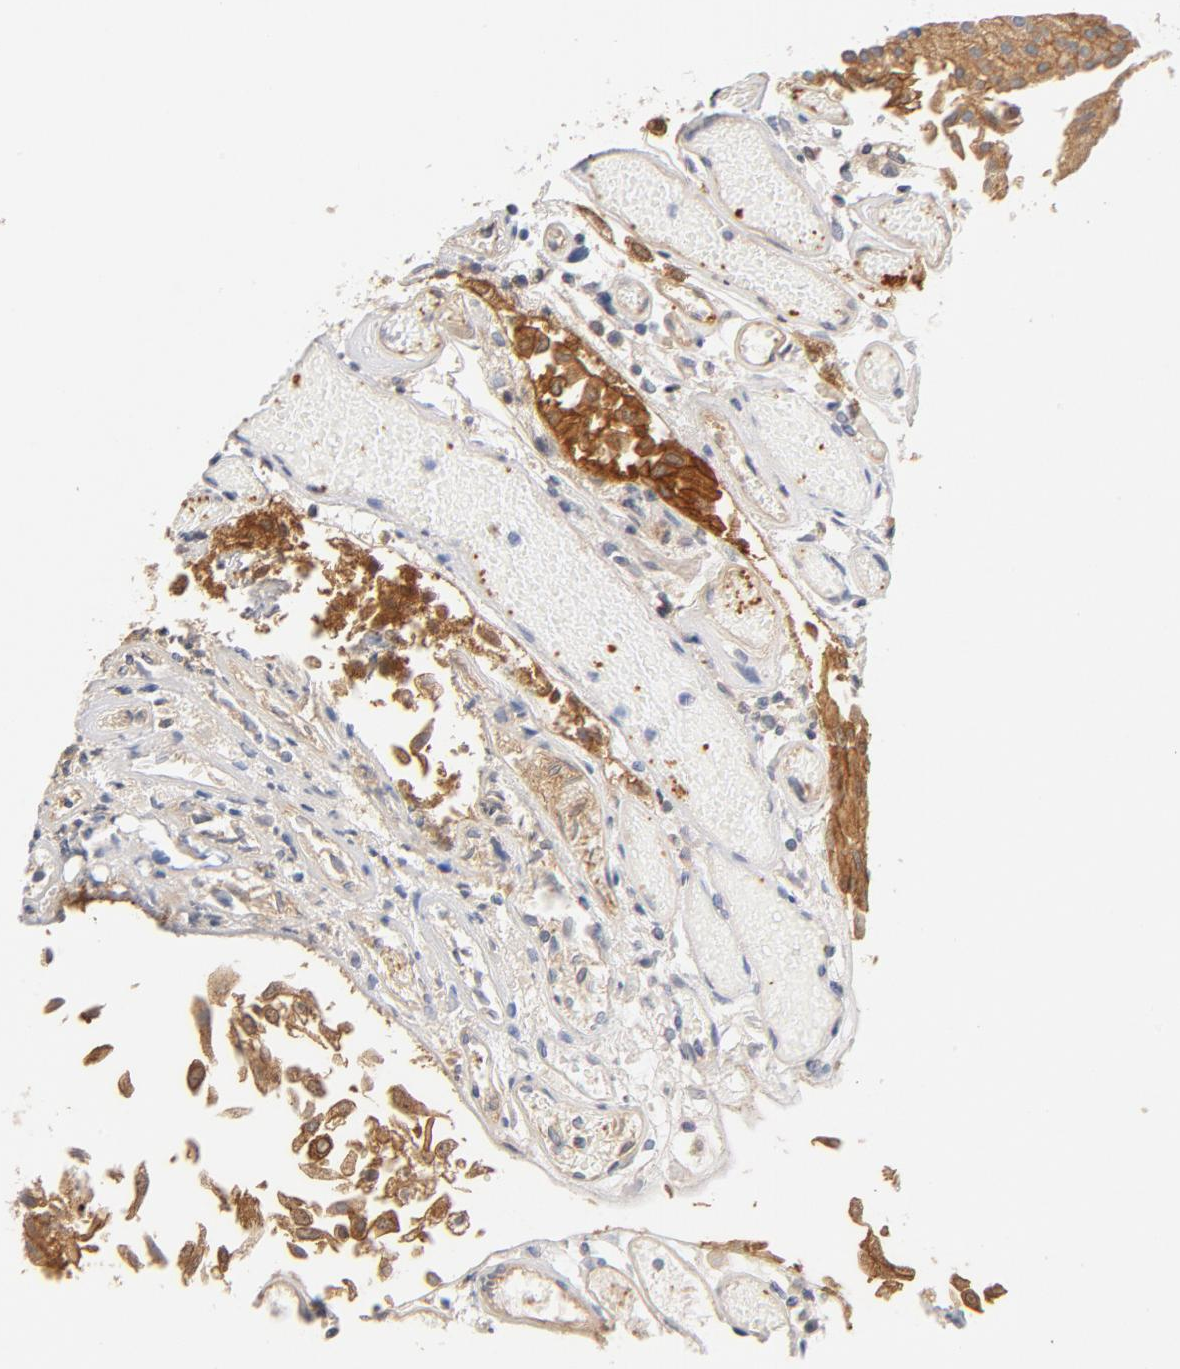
{"staining": {"intensity": "strong", "quantity": "<25%", "location": "cytoplasmic/membranous"}, "tissue": "urothelial cancer", "cell_type": "Tumor cells", "image_type": "cancer", "snomed": [{"axis": "morphology", "description": "Urothelial carcinoma, Low grade"}, {"axis": "topography", "description": "Urinary bladder"}], "caption": "Immunohistochemical staining of human urothelial cancer shows medium levels of strong cytoplasmic/membranous protein positivity in about <25% of tumor cells.", "gene": "SRC", "patient": {"sex": "male", "age": 86}}